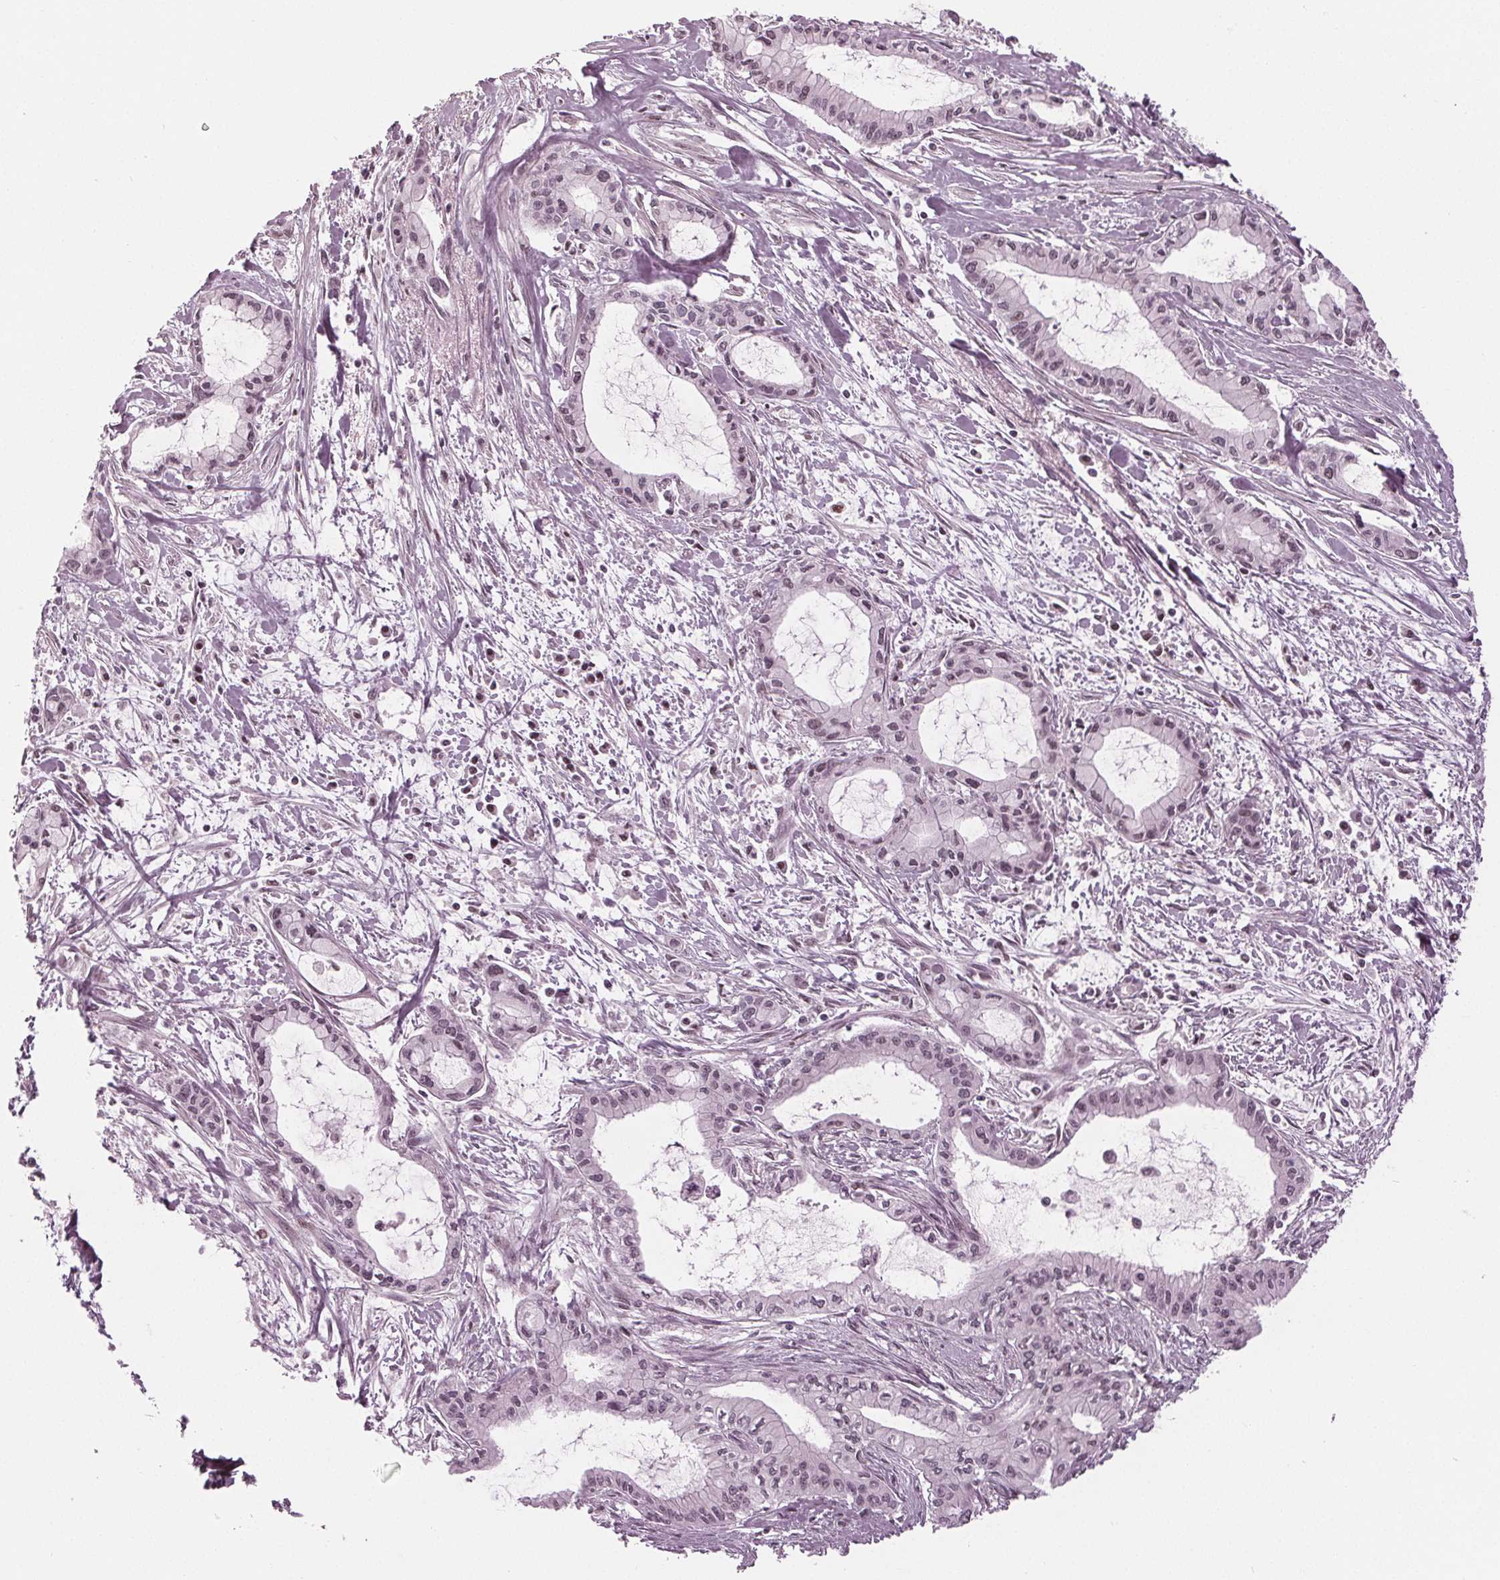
{"staining": {"intensity": "weak", "quantity": "<25%", "location": "nuclear"}, "tissue": "pancreatic cancer", "cell_type": "Tumor cells", "image_type": "cancer", "snomed": [{"axis": "morphology", "description": "Adenocarcinoma, NOS"}, {"axis": "topography", "description": "Pancreas"}], "caption": "High power microscopy histopathology image of an immunohistochemistry histopathology image of pancreatic cancer, revealing no significant expression in tumor cells. Nuclei are stained in blue.", "gene": "DNMT3L", "patient": {"sex": "male", "age": 48}}